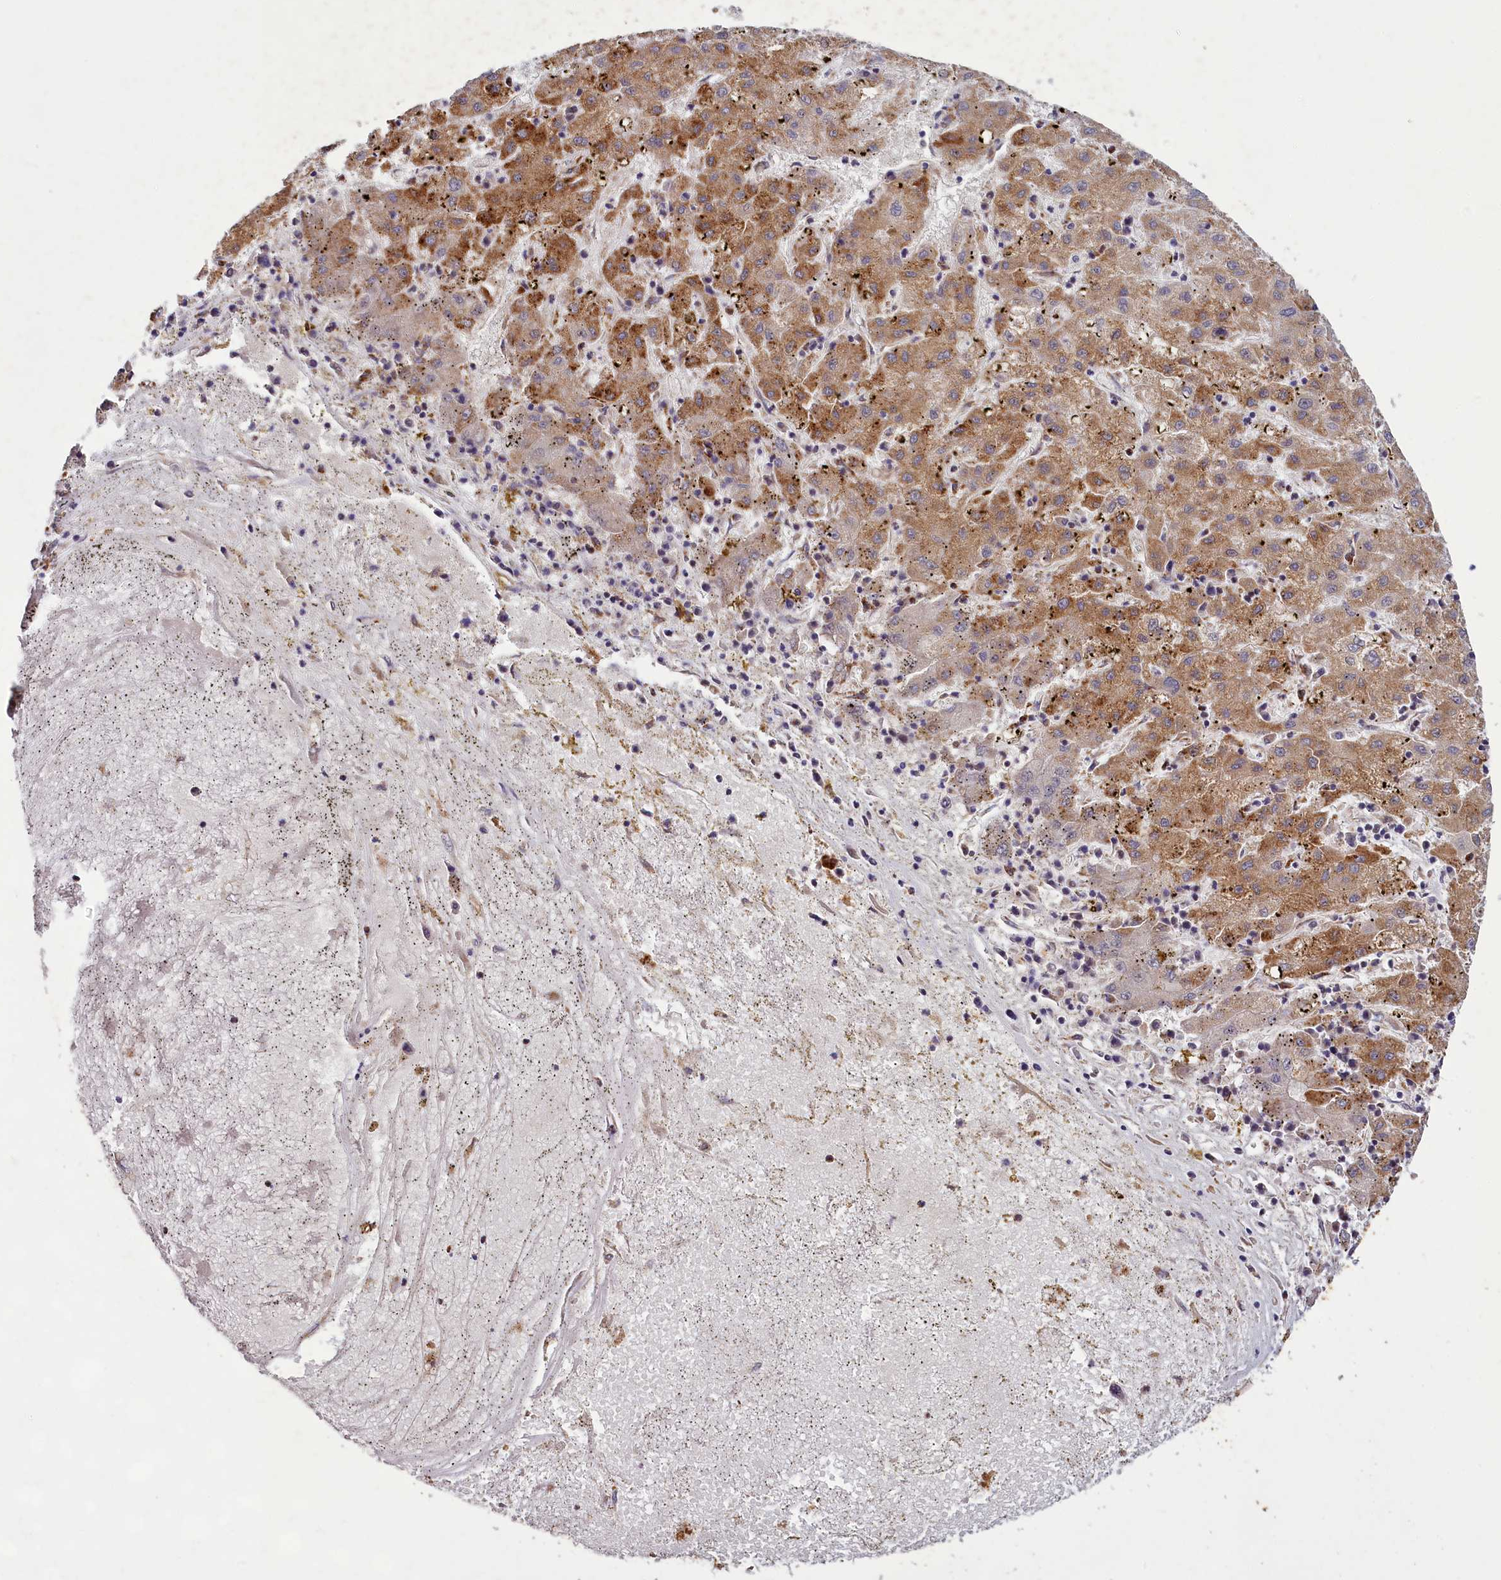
{"staining": {"intensity": "strong", "quantity": ">75%", "location": "cytoplasmic/membranous"}, "tissue": "liver cancer", "cell_type": "Tumor cells", "image_type": "cancer", "snomed": [{"axis": "morphology", "description": "Carcinoma, Hepatocellular, NOS"}, {"axis": "topography", "description": "Liver"}], "caption": "Immunohistochemistry of human hepatocellular carcinoma (liver) reveals high levels of strong cytoplasmic/membranous expression in approximately >75% of tumor cells.", "gene": "DYNC2H1", "patient": {"sex": "male", "age": 72}}